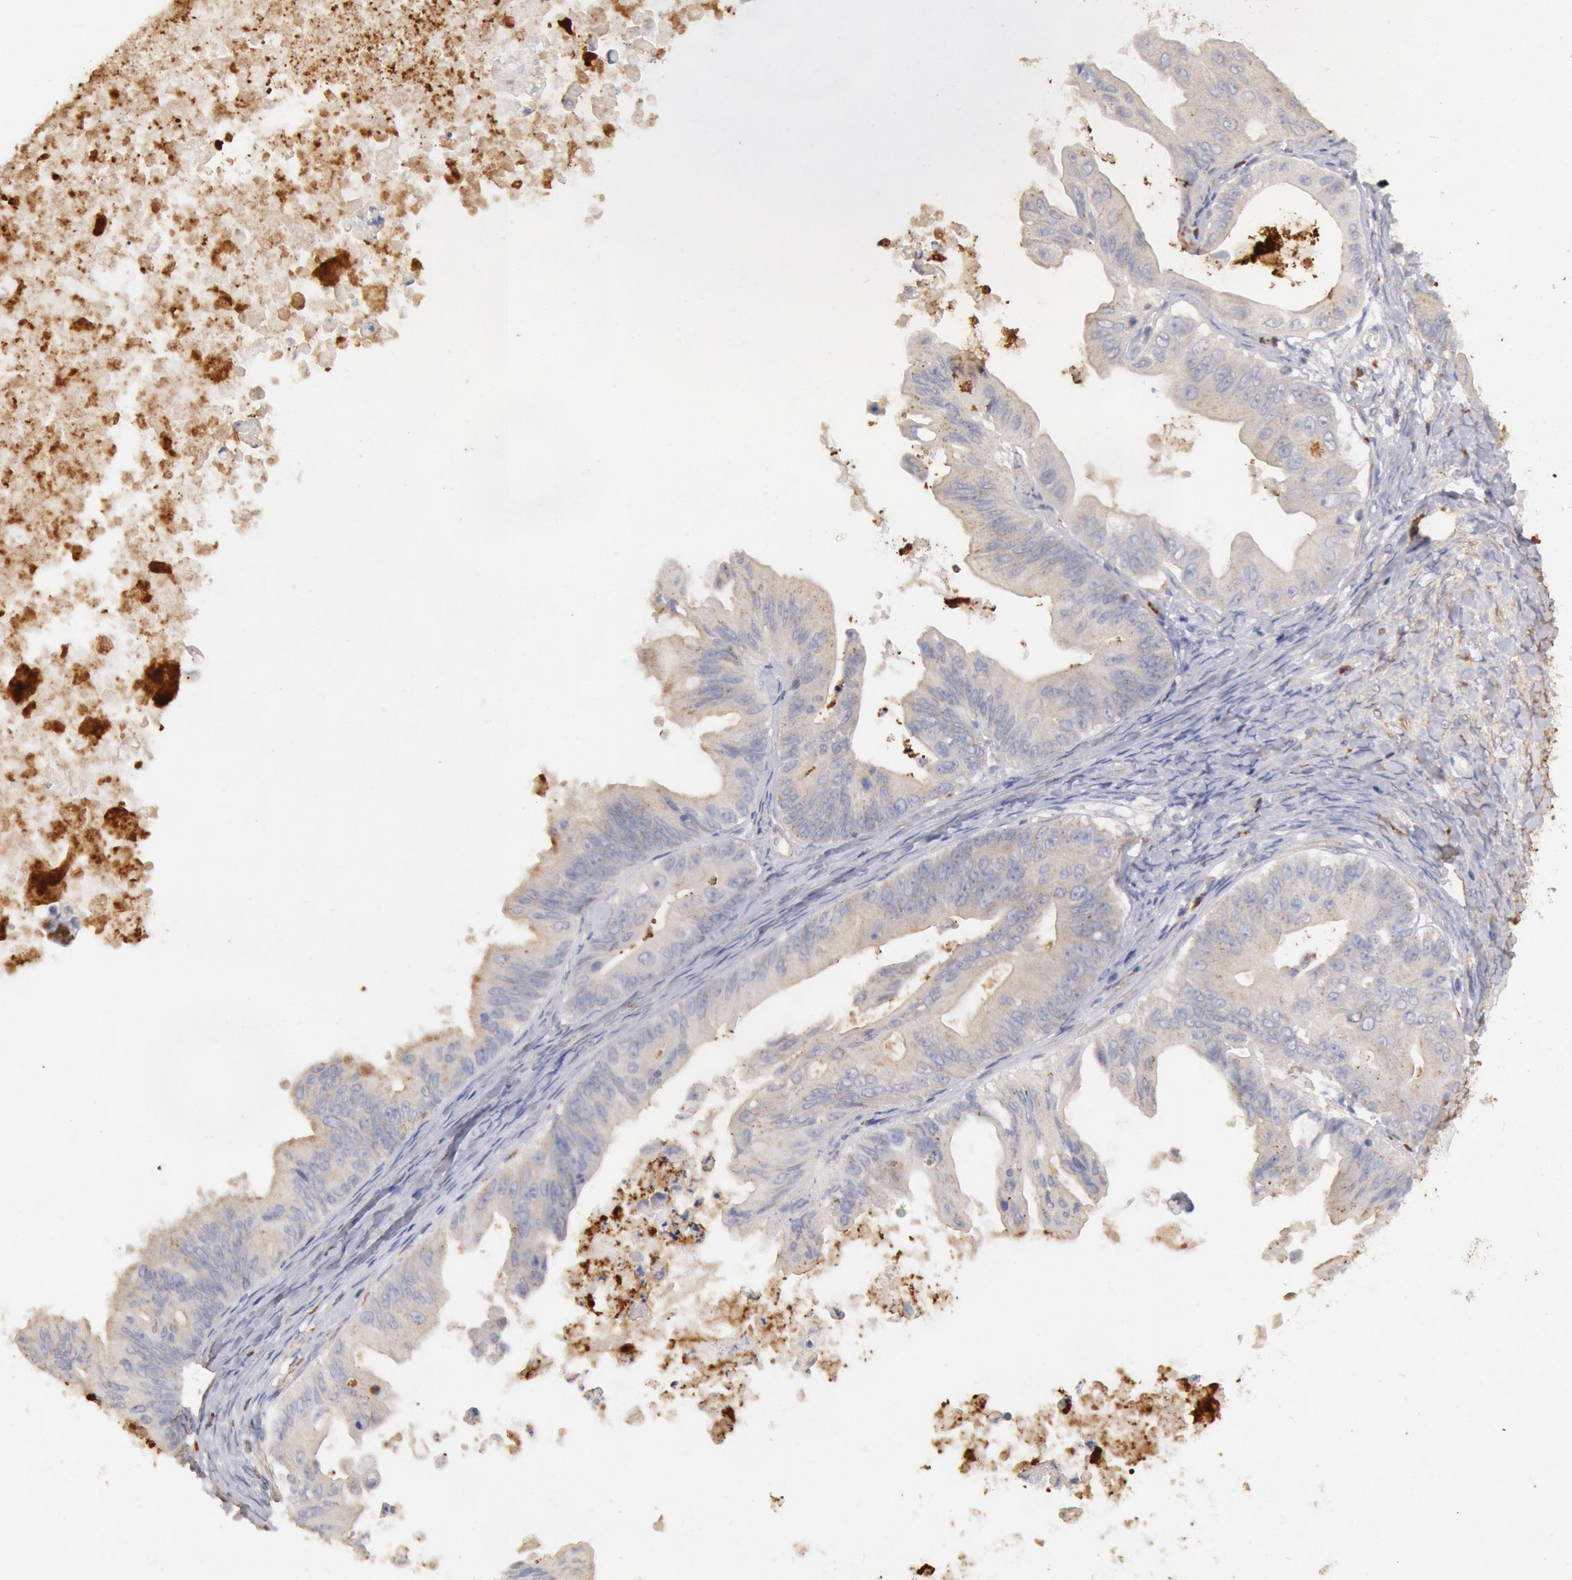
{"staining": {"intensity": "weak", "quantity": "25%-75%", "location": "cytoplasmic/membranous"}, "tissue": "ovarian cancer", "cell_type": "Tumor cells", "image_type": "cancer", "snomed": [{"axis": "morphology", "description": "Cystadenocarcinoma, mucinous, NOS"}, {"axis": "topography", "description": "Ovary"}], "caption": "A low amount of weak cytoplasmic/membranous staining is seen in about 25%-75% of tumor cells in ovarian mucinous cystadenocarcinoma tissue. The staining is performed using DAB brown chromogen to label protein expression. The nuclei are counter-stained blue using hematoxylin.", "gene": "TMED8", "patient": {"sex": "female", "age": 37}}